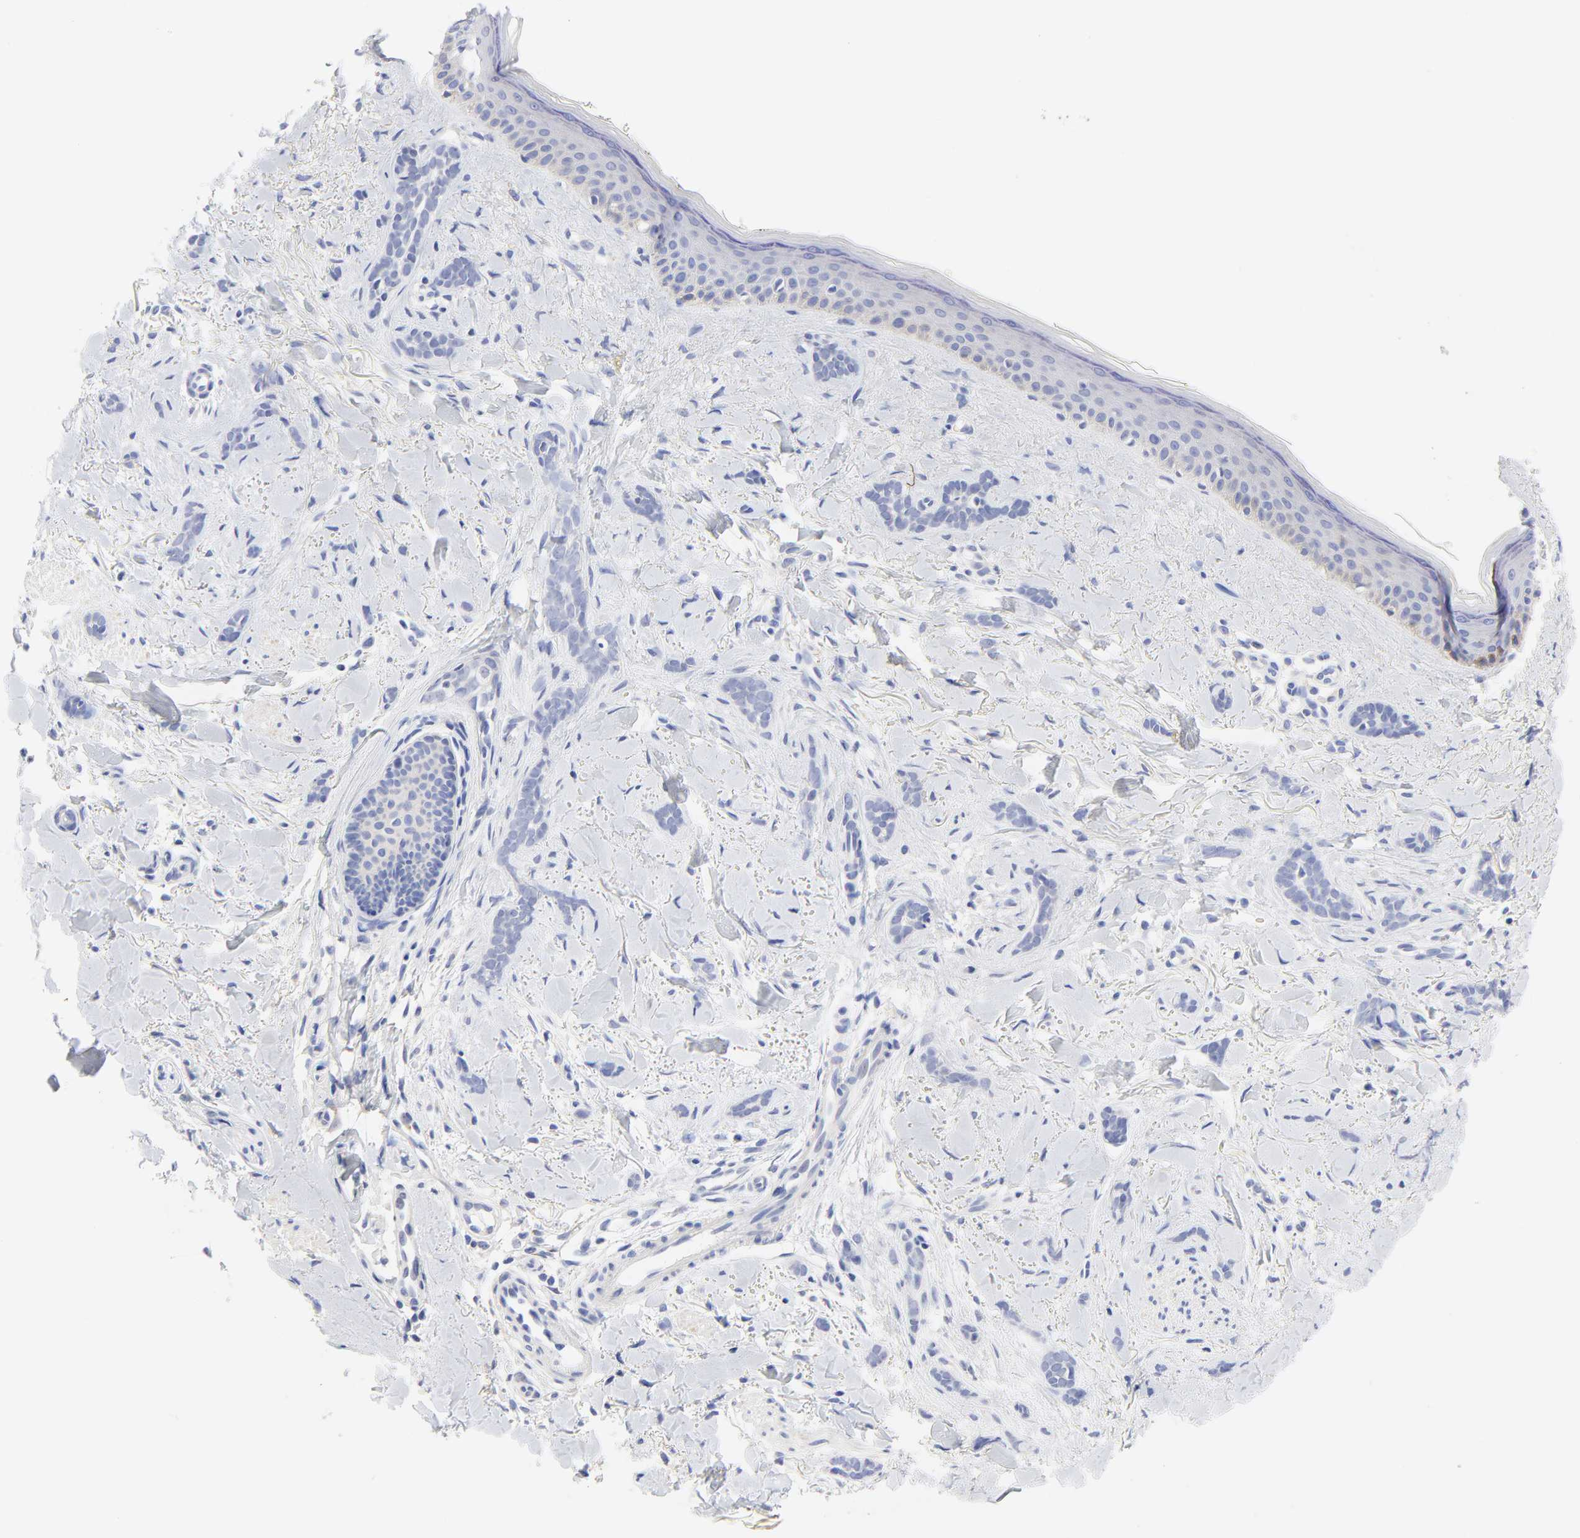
{"staining": {"intensity": "negative", "quantity": "none", "location": "none"}, "tissue": "skin cancer", "cell_type": "Tumor cells", "image_type": "cancer", "snomed": [{"axis": "morphology", "description": "Basal cell carcinoma"}, {"axis": "topography", "description": "Skin"}], "caption": "Photomicrograph shows no significant protein staining in tumor cells of skin cancer (basal cell carcinoma).", "gene": "FBXO10", "patient": {"sex": "female", "age": 37}}